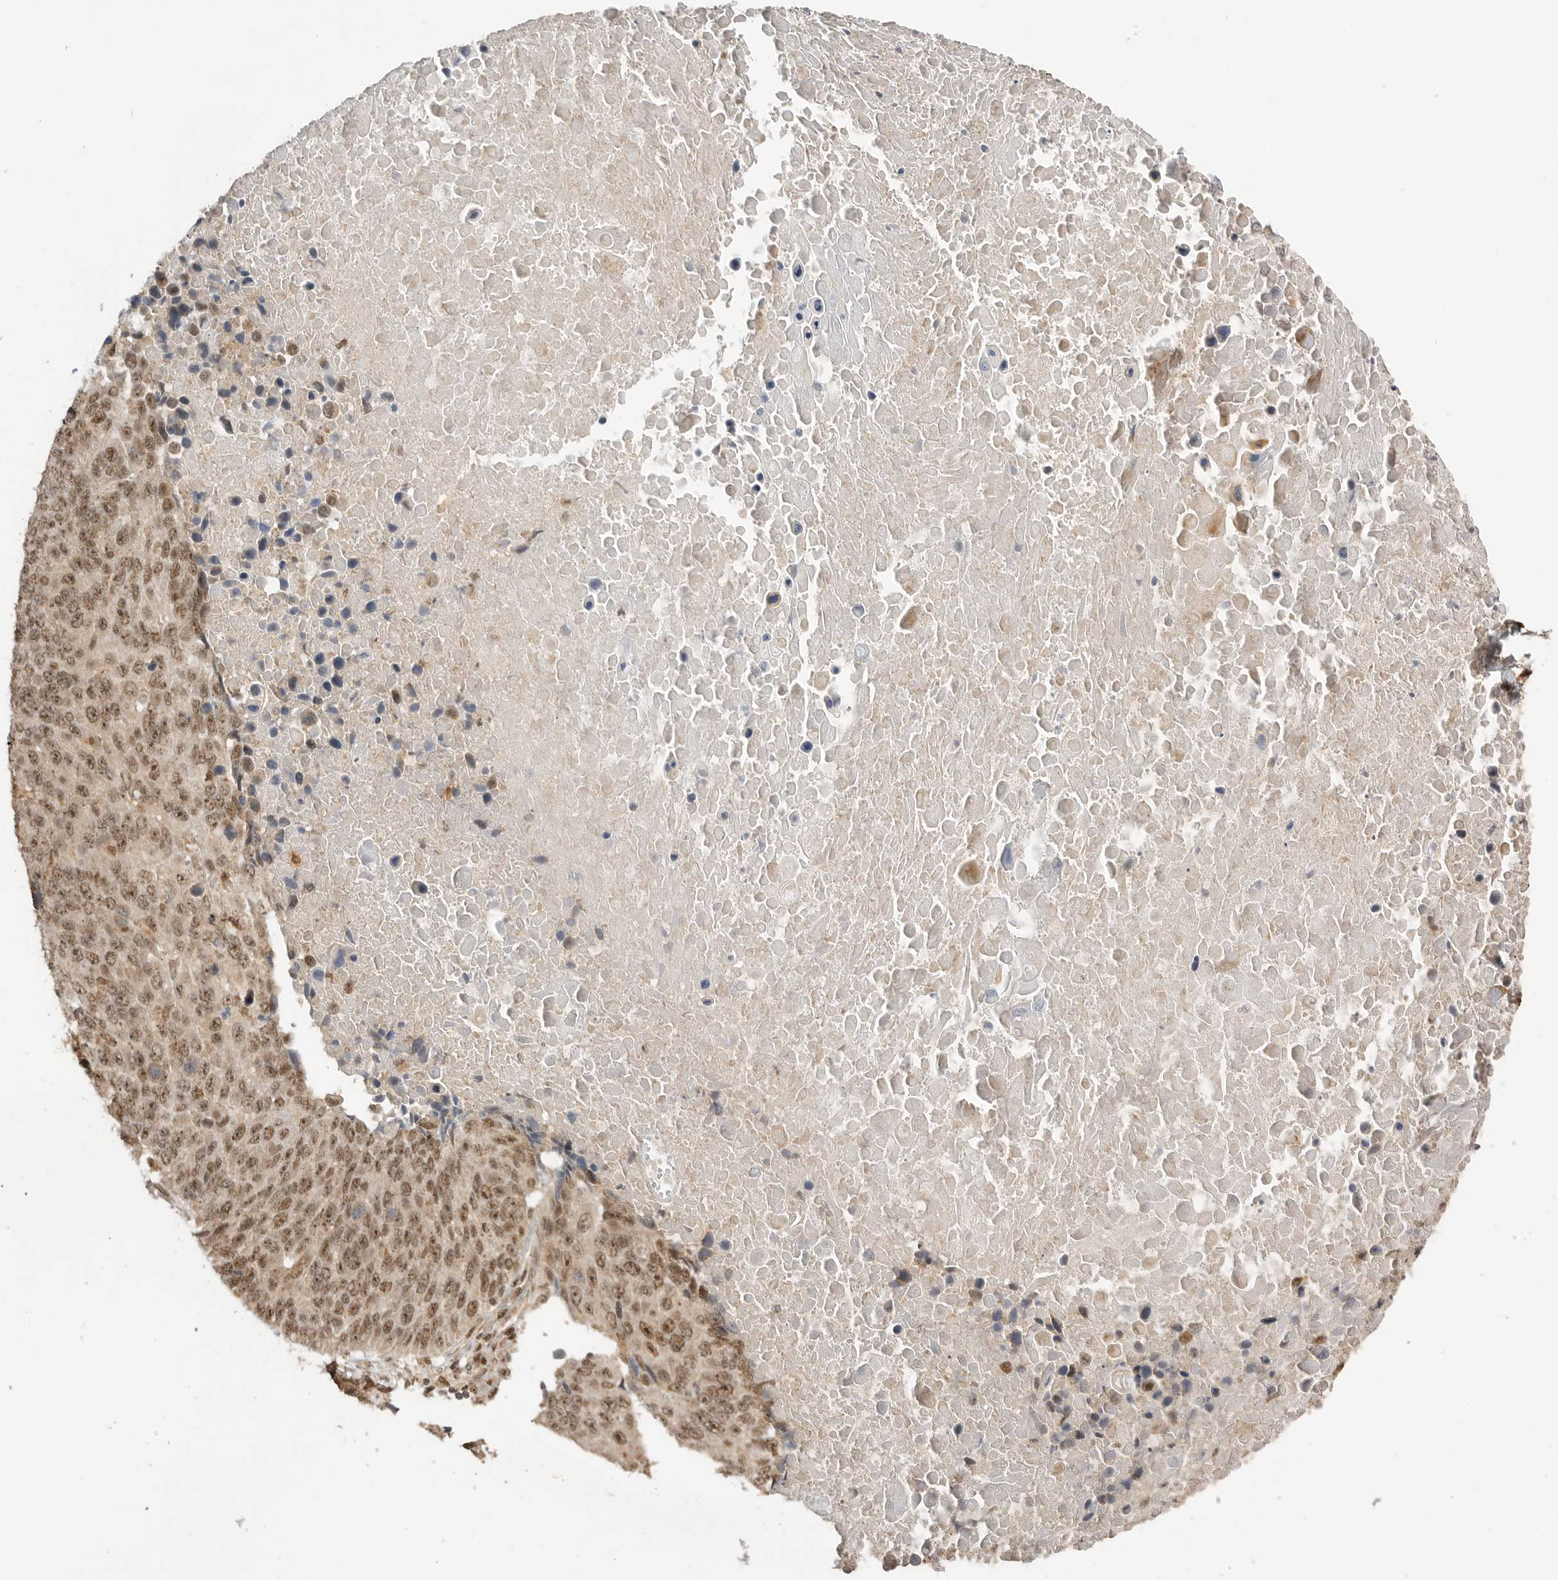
{"staining": {"intensity": "moderate", "quantity": ">75%", "location": "cytoplasmic/membranous,nuclear"}, "tissue": "lung cancer", "cell_type": "Tumor cells", "image_type": "cancer", "snomed": [{"axis": "morphology", "description": "Squamous cell carcinoma, NOS"}, {"axis": "topography", "description": "Lung"}], "caption": "IHC (DAB) staining of human lung cancer (squamous cell carcinoma) exhibits moderate cytoplasmic/membranous and nuclear protein staining in approximately >75% of tumor cells.", "gene": "ALKAL1", "patient": {"sex": "male", "age": 66}}